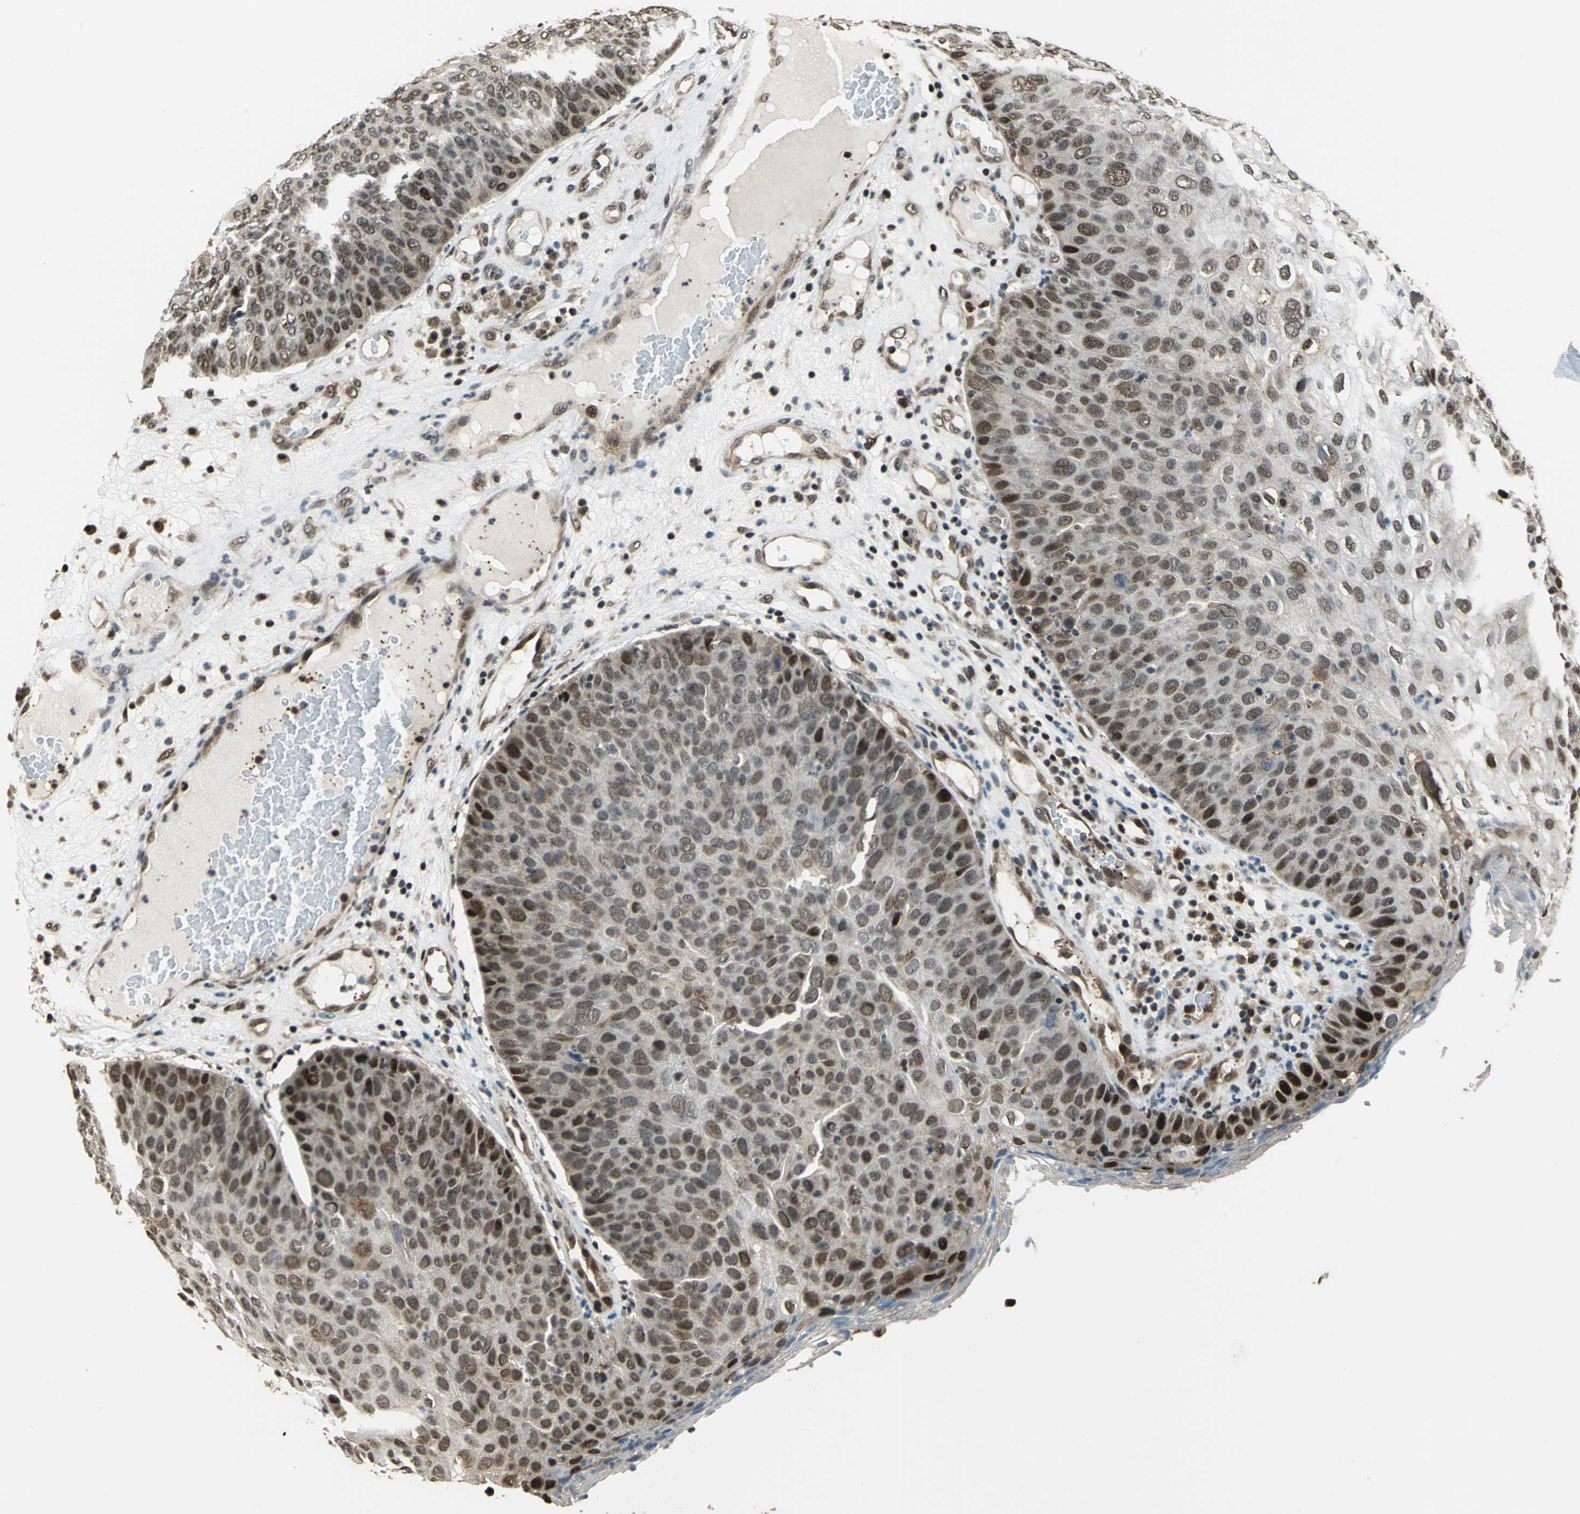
{"staining": {"intensity": "moderate", "quantity": ">75%", "location": "nuclear"}, "tissue": "skin cancer", "cell_type": "Tumor cells", "image_type": "cancer", "snomed": [{"axis": "morphology", "description": "Squamous cell carcinoma, NOS"}, {"axis": "topography", "description": "Skin"}], "caption": "There is medium levels of moderate nuclear expression in tumor cells of squamous cell carcinoma (skin), as demonstrated by immunohistochemical staining (brown color).", "gene": "MIS18BP1", "patient": {"sex": "male", "age": 87}}